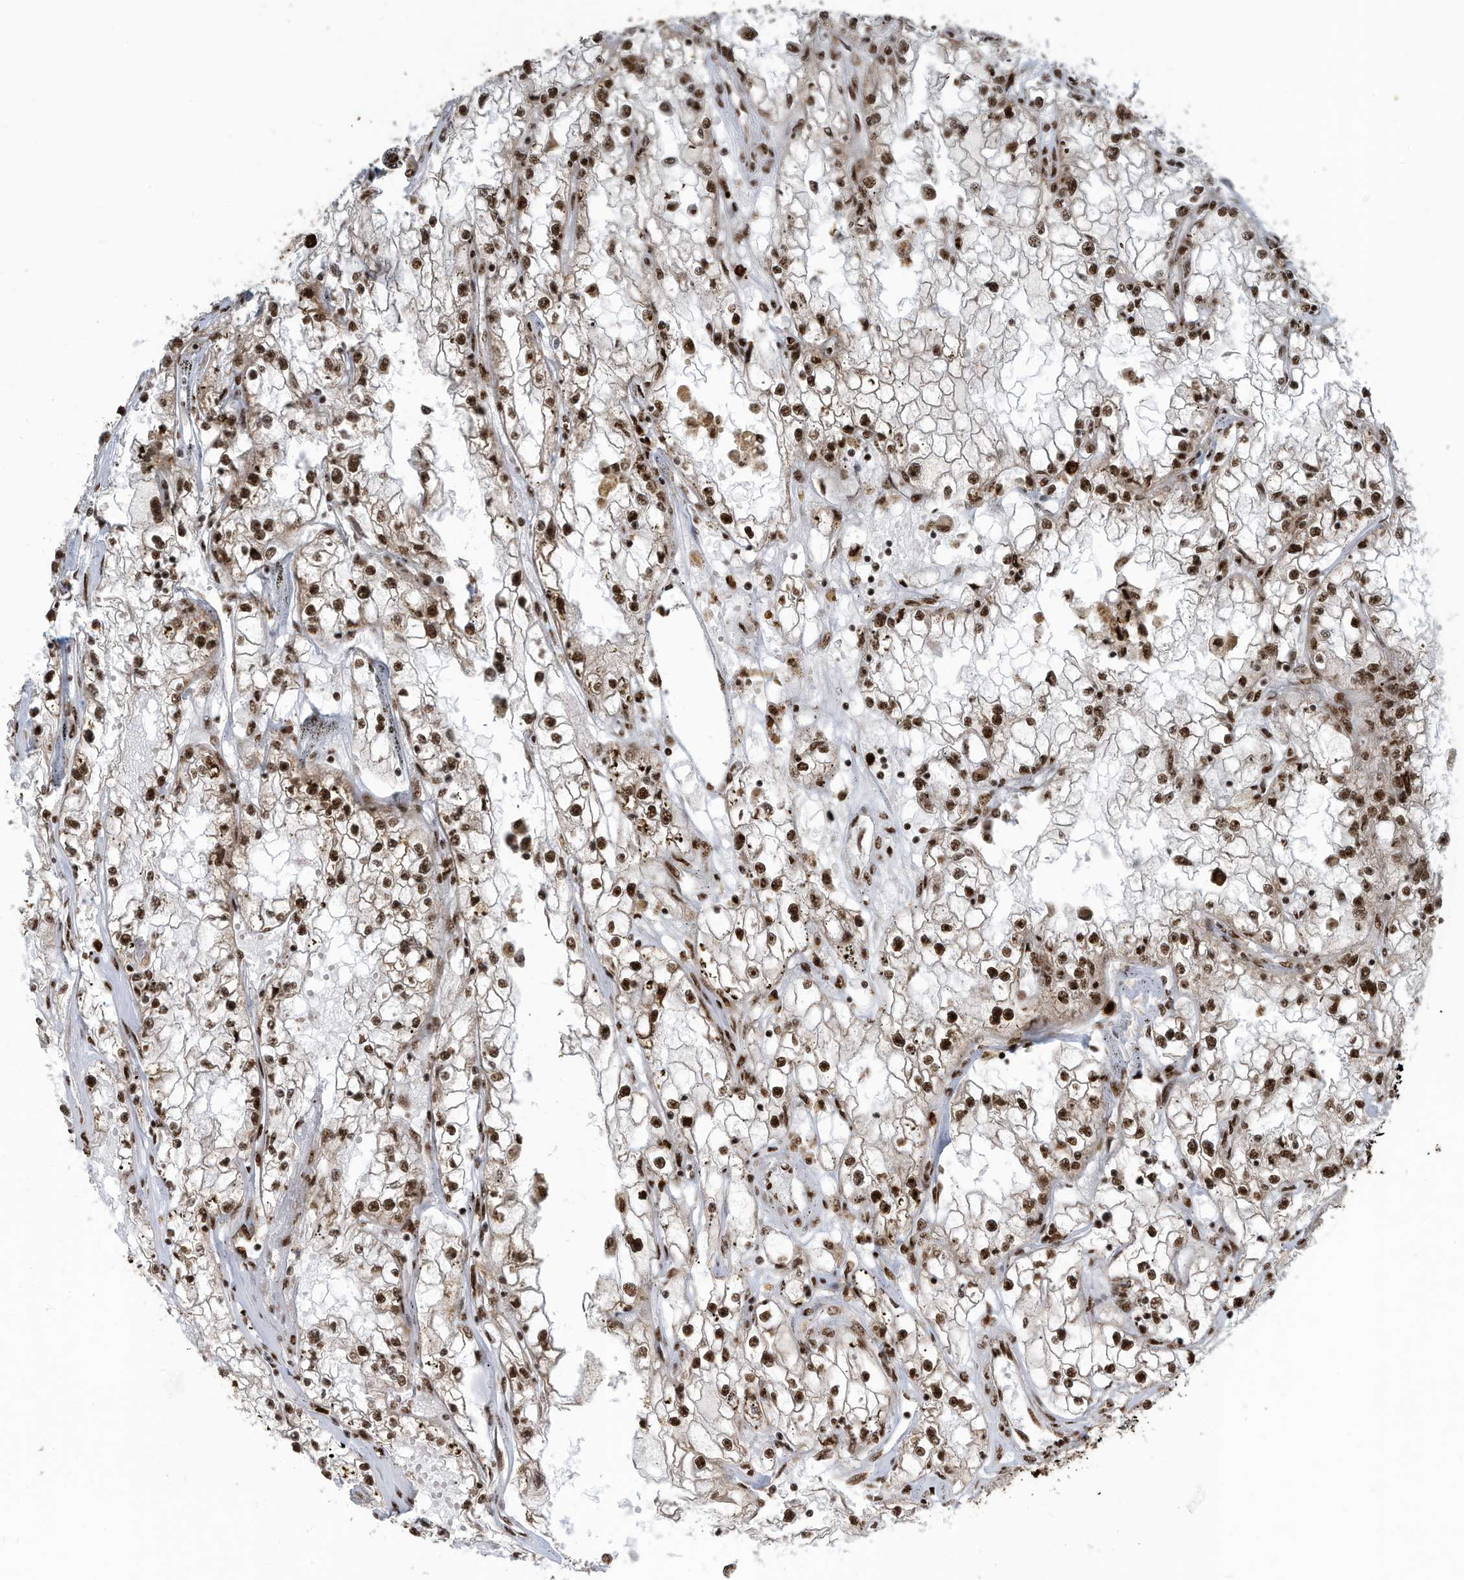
{"staining": {"intensity": "strong", "quantity": ">75%", "location": "nuclear"}, "tissue": "renal cancer", "cell_type": "Tumor cells", "image_type": "cancer", "snomed": [{"axis": "morphology", "description": "Adenocarcinoma, NOS"}, {"axis": "topography", "description": "Kidney"}], "caption": "Adenocarcinoma (renal) stained with DAB immunohistochemistry exhibits high levels of strong nuclear positivity in approximately >75% of tumor cells.", "gene": "LBH", "patient": {"sex": "male", "age": 56}}